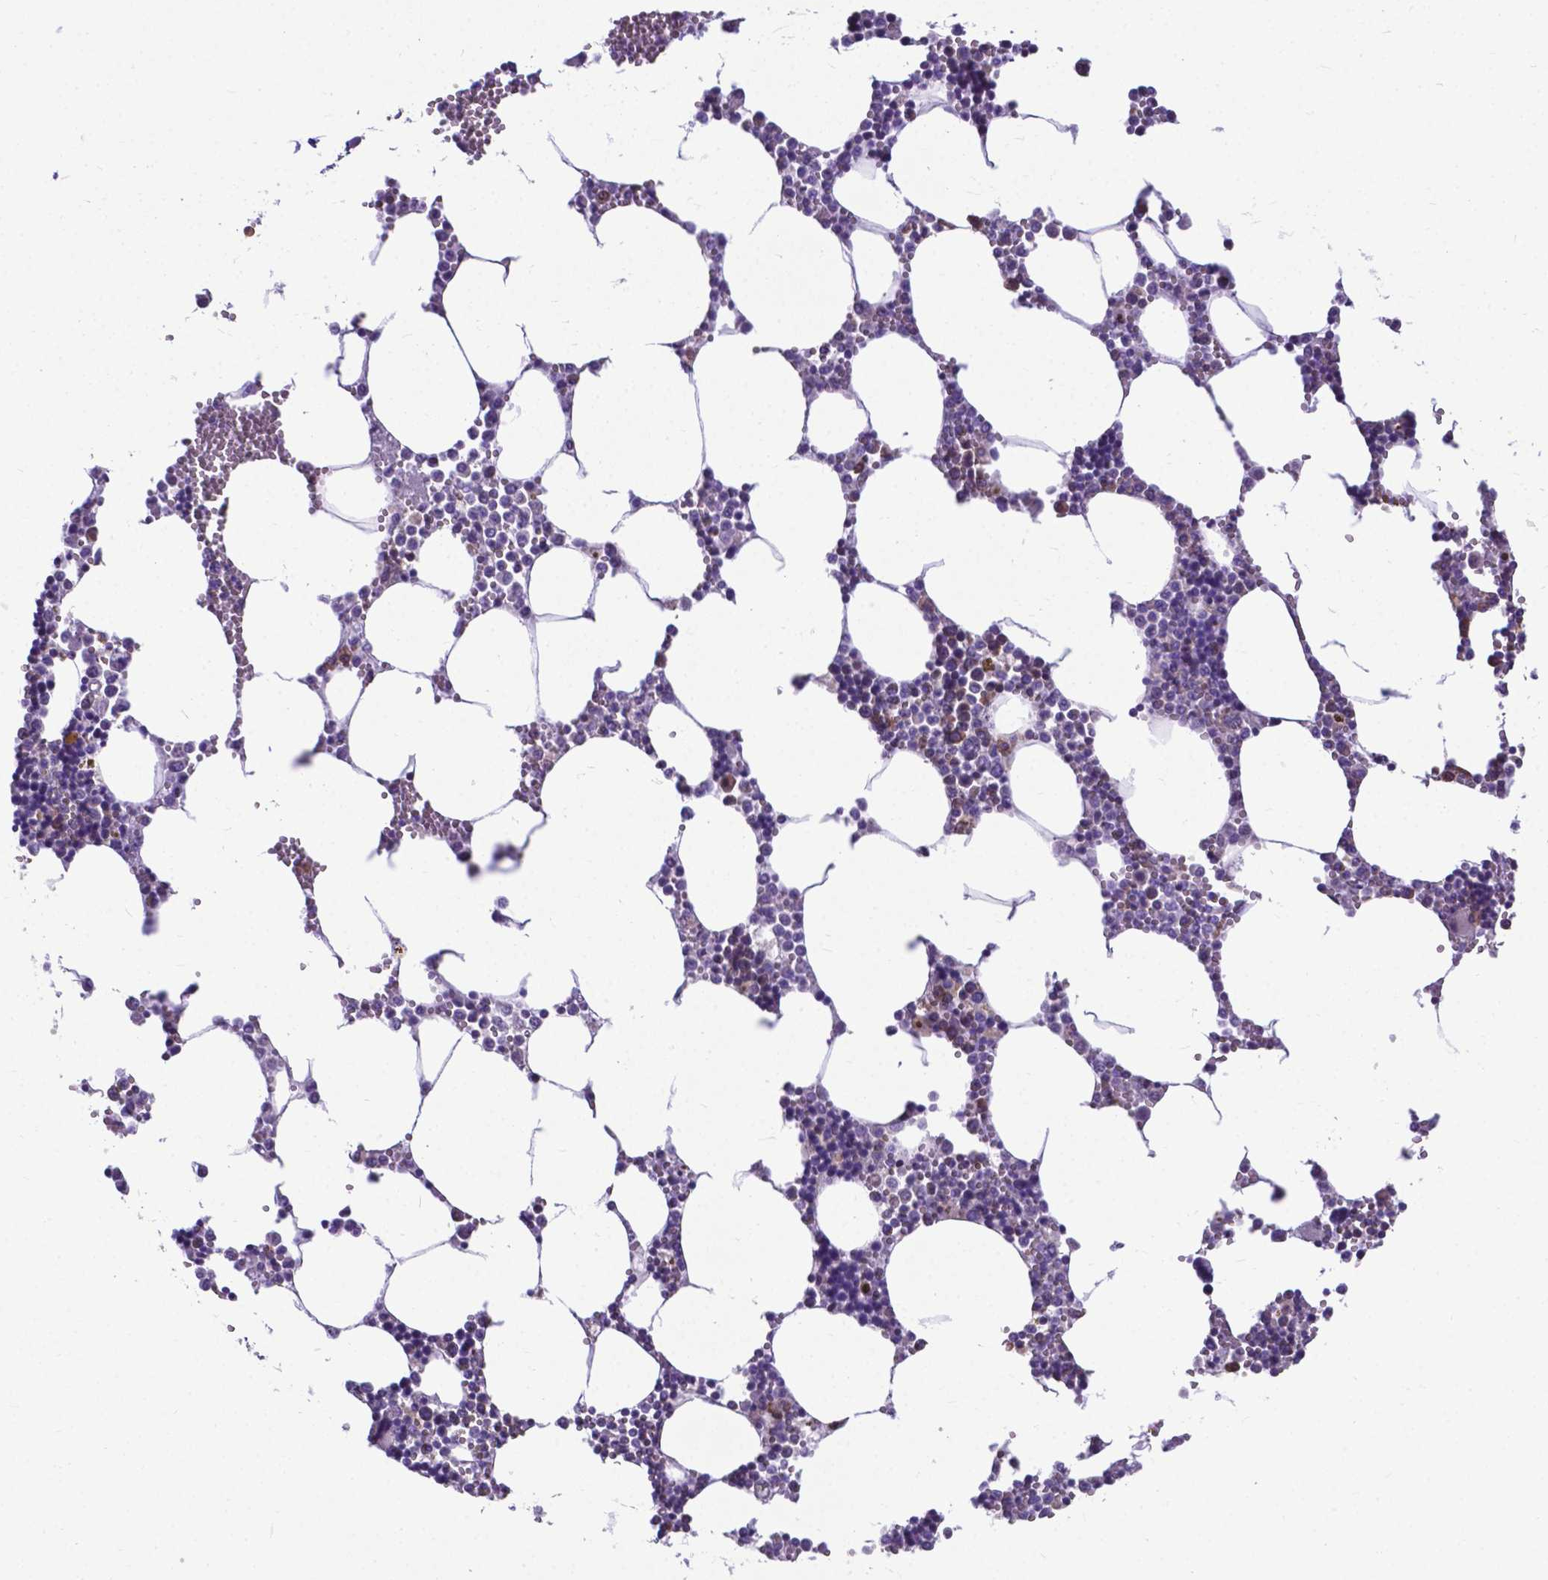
{"staining": {"intensity": "moderate", "quantity": "<25%", "location": "cytoplasmic/membranous"}, "tissue": "bone marrow", "cell_type": "Hematopoietic cells", "image_type": "normal", "snomed": [{"axis": "morphology", "description": "Normal tissue, NOS"}, {"axis": "topography", "description": "Bone marrow"}], "caption": "Immunohistochemistry (IHC) (DAB) staining of unremarkable human bone marrow reveals moderate cytoplasmic/membranous protein staining in approximately <25% of hematopoietic cells.", "gene": "RPL6", "patient": {"sex": "male", "age": 54}}